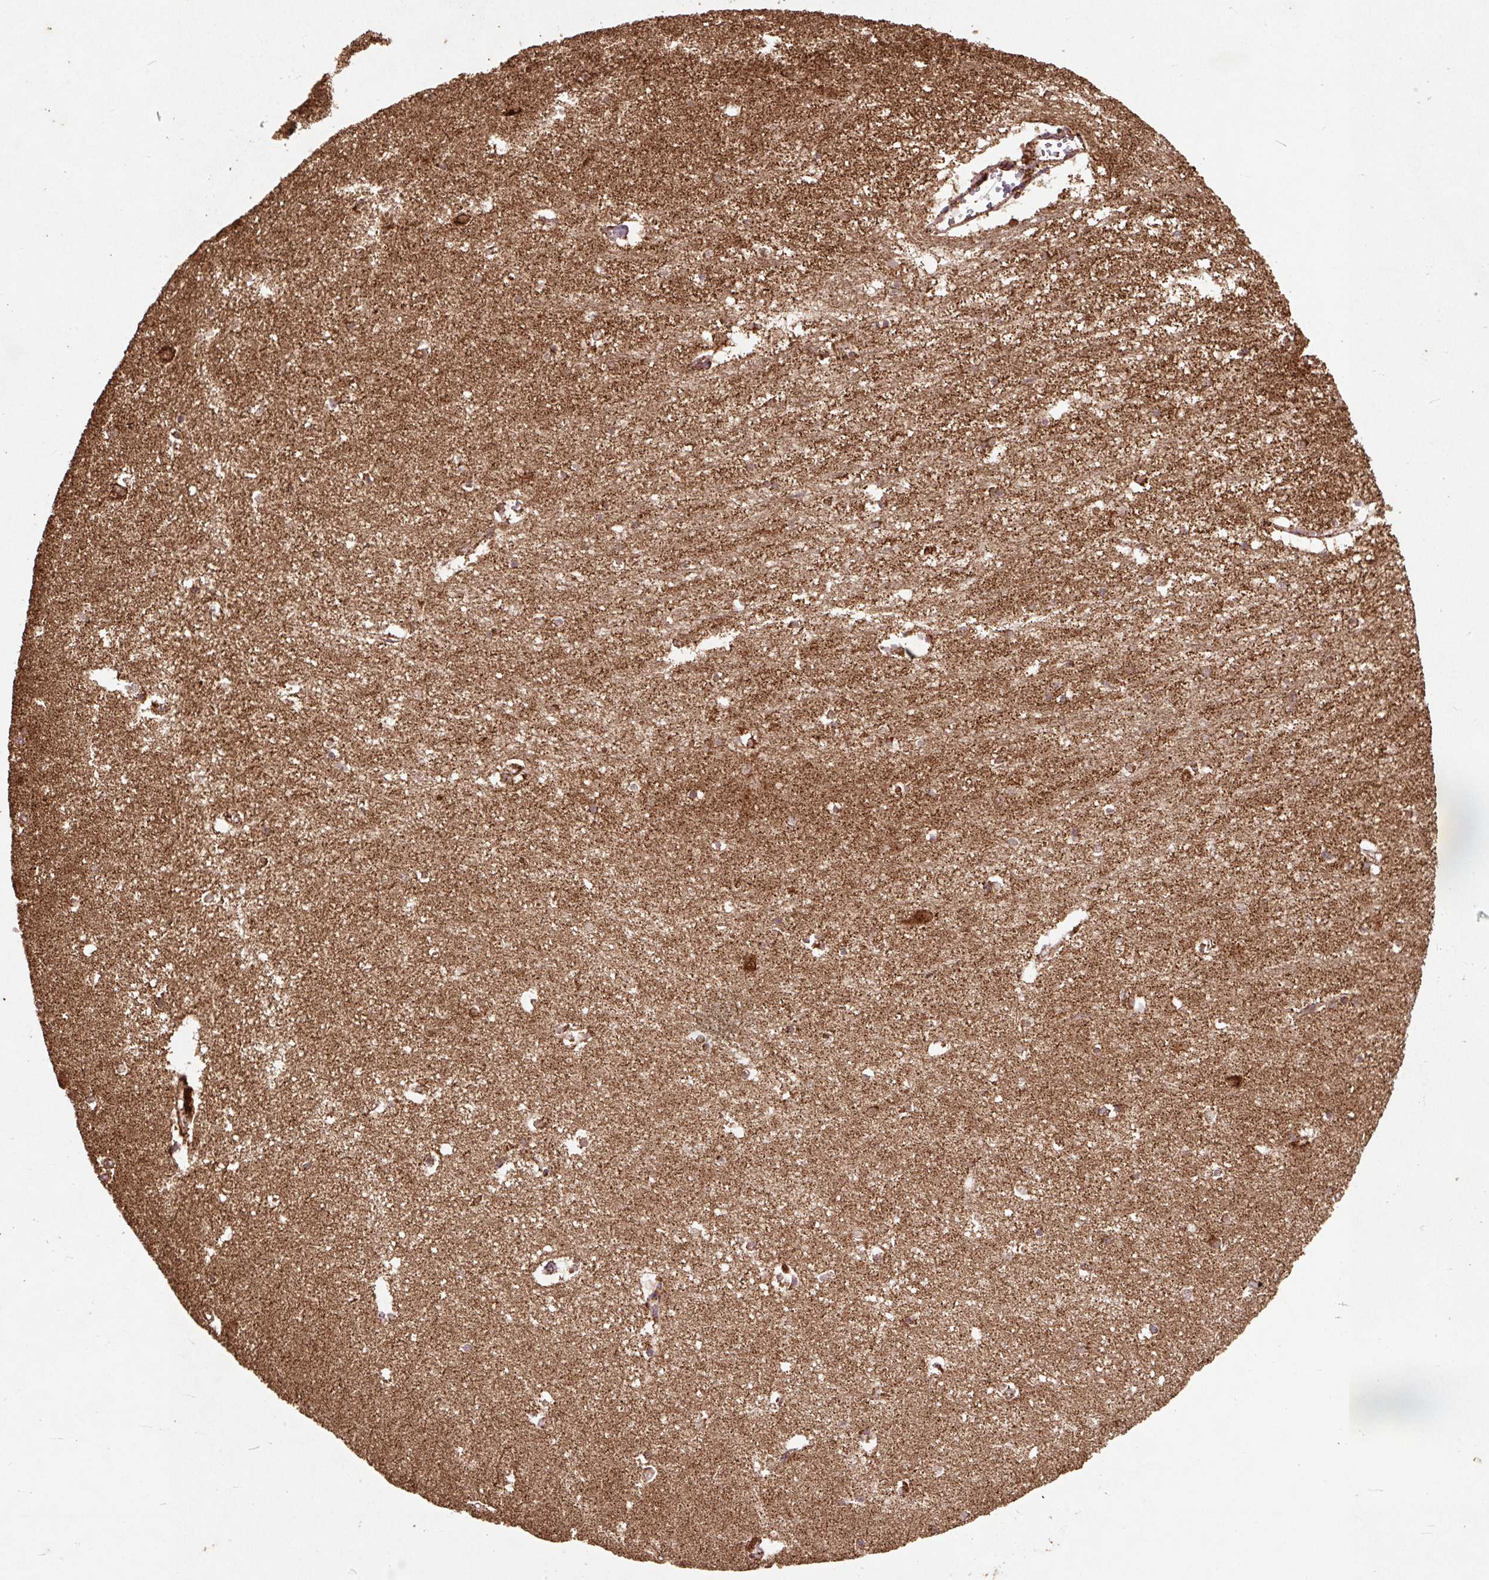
{"staining": {"intensity": "moderate", "quantity": "<25%", "location": "cytoplasmic/membranous"}, "tissue": "hippocampus", "cell_type": "Glial cells", "image_type": "normal", "snomed": [{"axis": "morphology", "description": "Normal tissue, NOS"}, {"axis": "topography", "description": "Hippocampus"}], "caption": "Brown immunohistochemical staining in benign human hippocampus reveals moderate cytoplasmic/membranous positivity in about <25% of glial cells.", "gene": "ATP5F1A", "patient": {"sex": "female", "age": 64}}